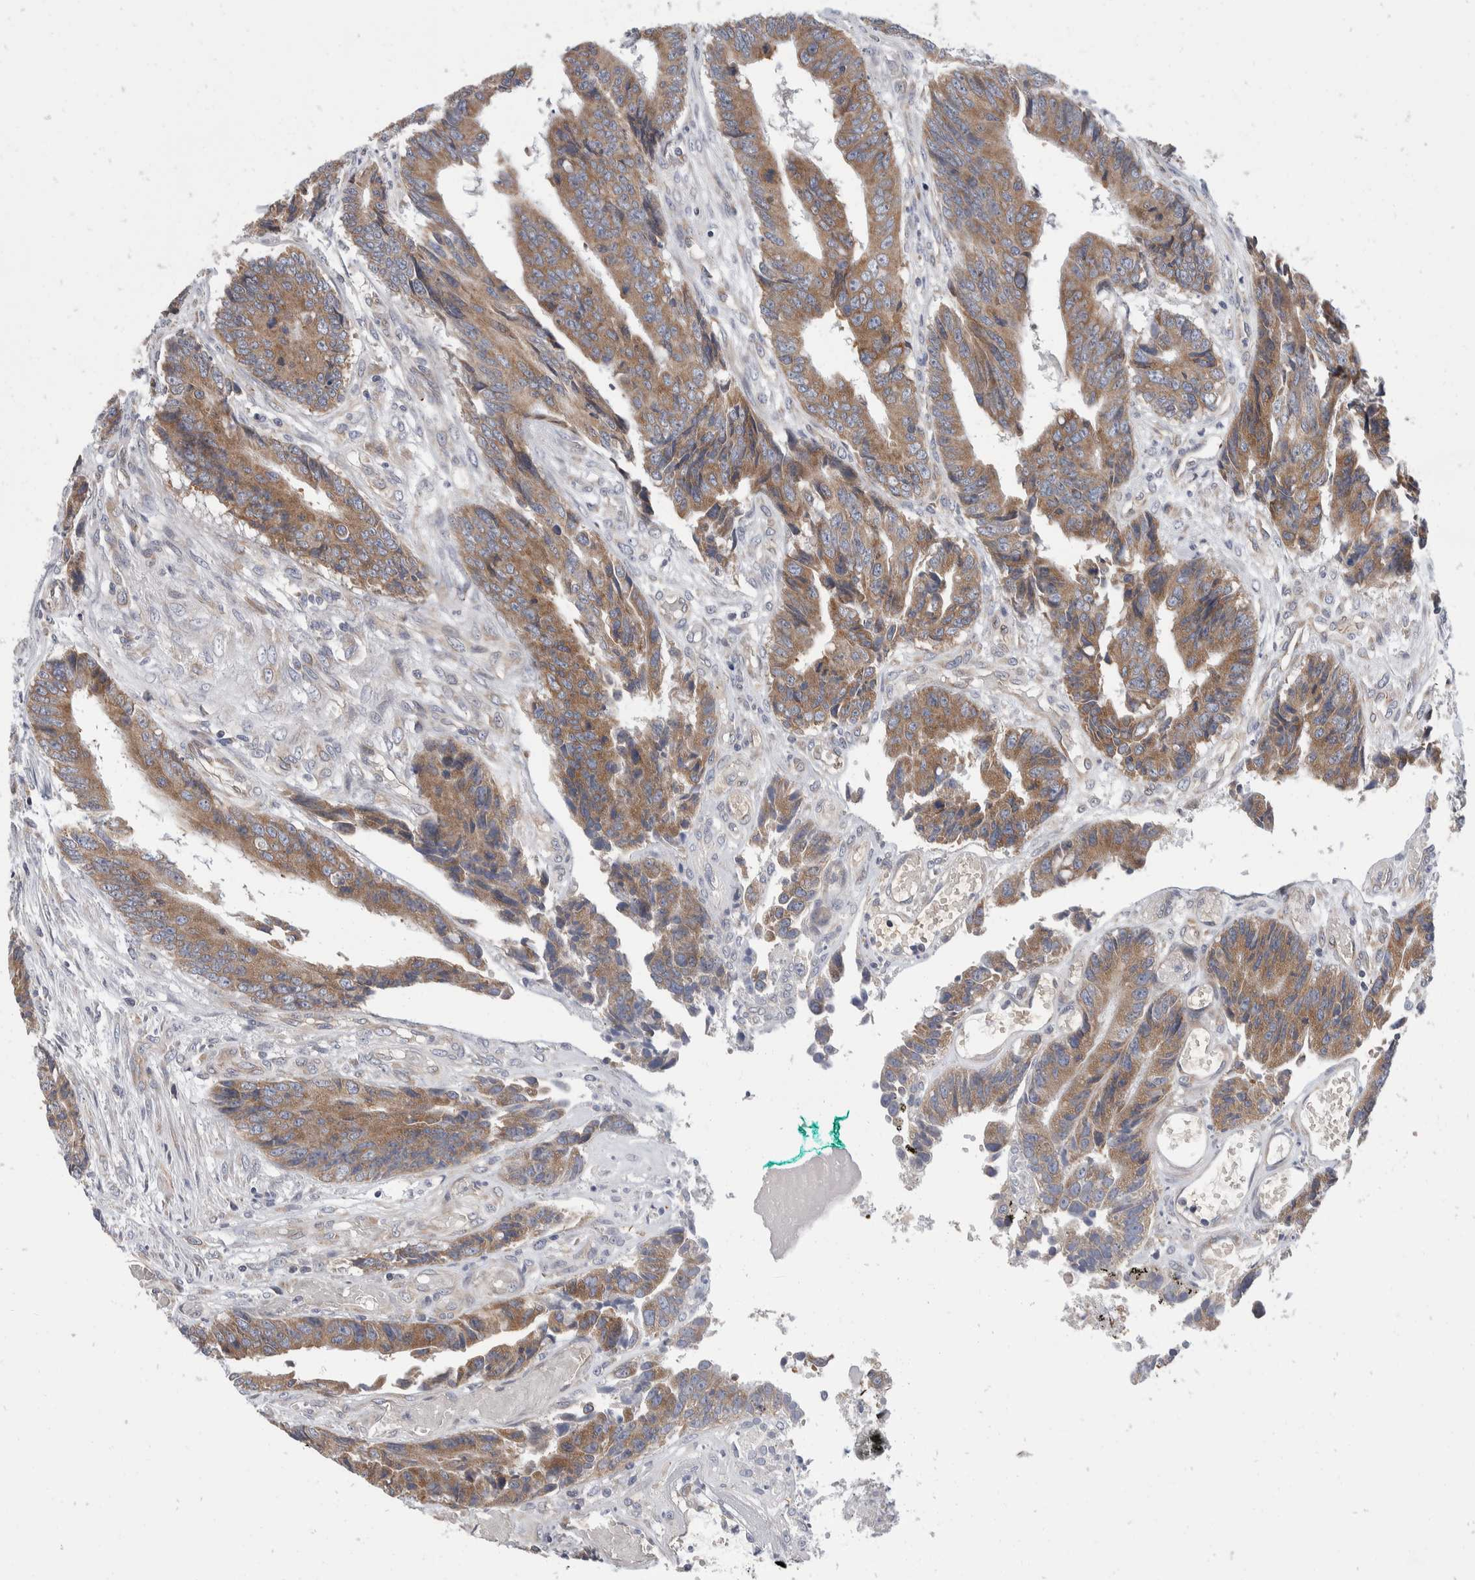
{"staining": {"intensity": "moderate", "quantity": ">75%", "location": "cytoplasmic/membranous"}, "tissue": "colorectal cancer", "cell_type": "Tumor cells", "image_type": "cancer", "snomed": [{"axis": "morphology", "description": "Adenocarcinoma, NOS"}, {"axis": "topography", "description": "Rectum"}], "caption": "Immunohistochemical staining of human colorectal cancer displays medium levels of moderate cytoplasmic/membranous positivity in approximately >75% of tumor cells.", "gene": "TMEM245", "patient": {"sex": "male", "age": 84}}